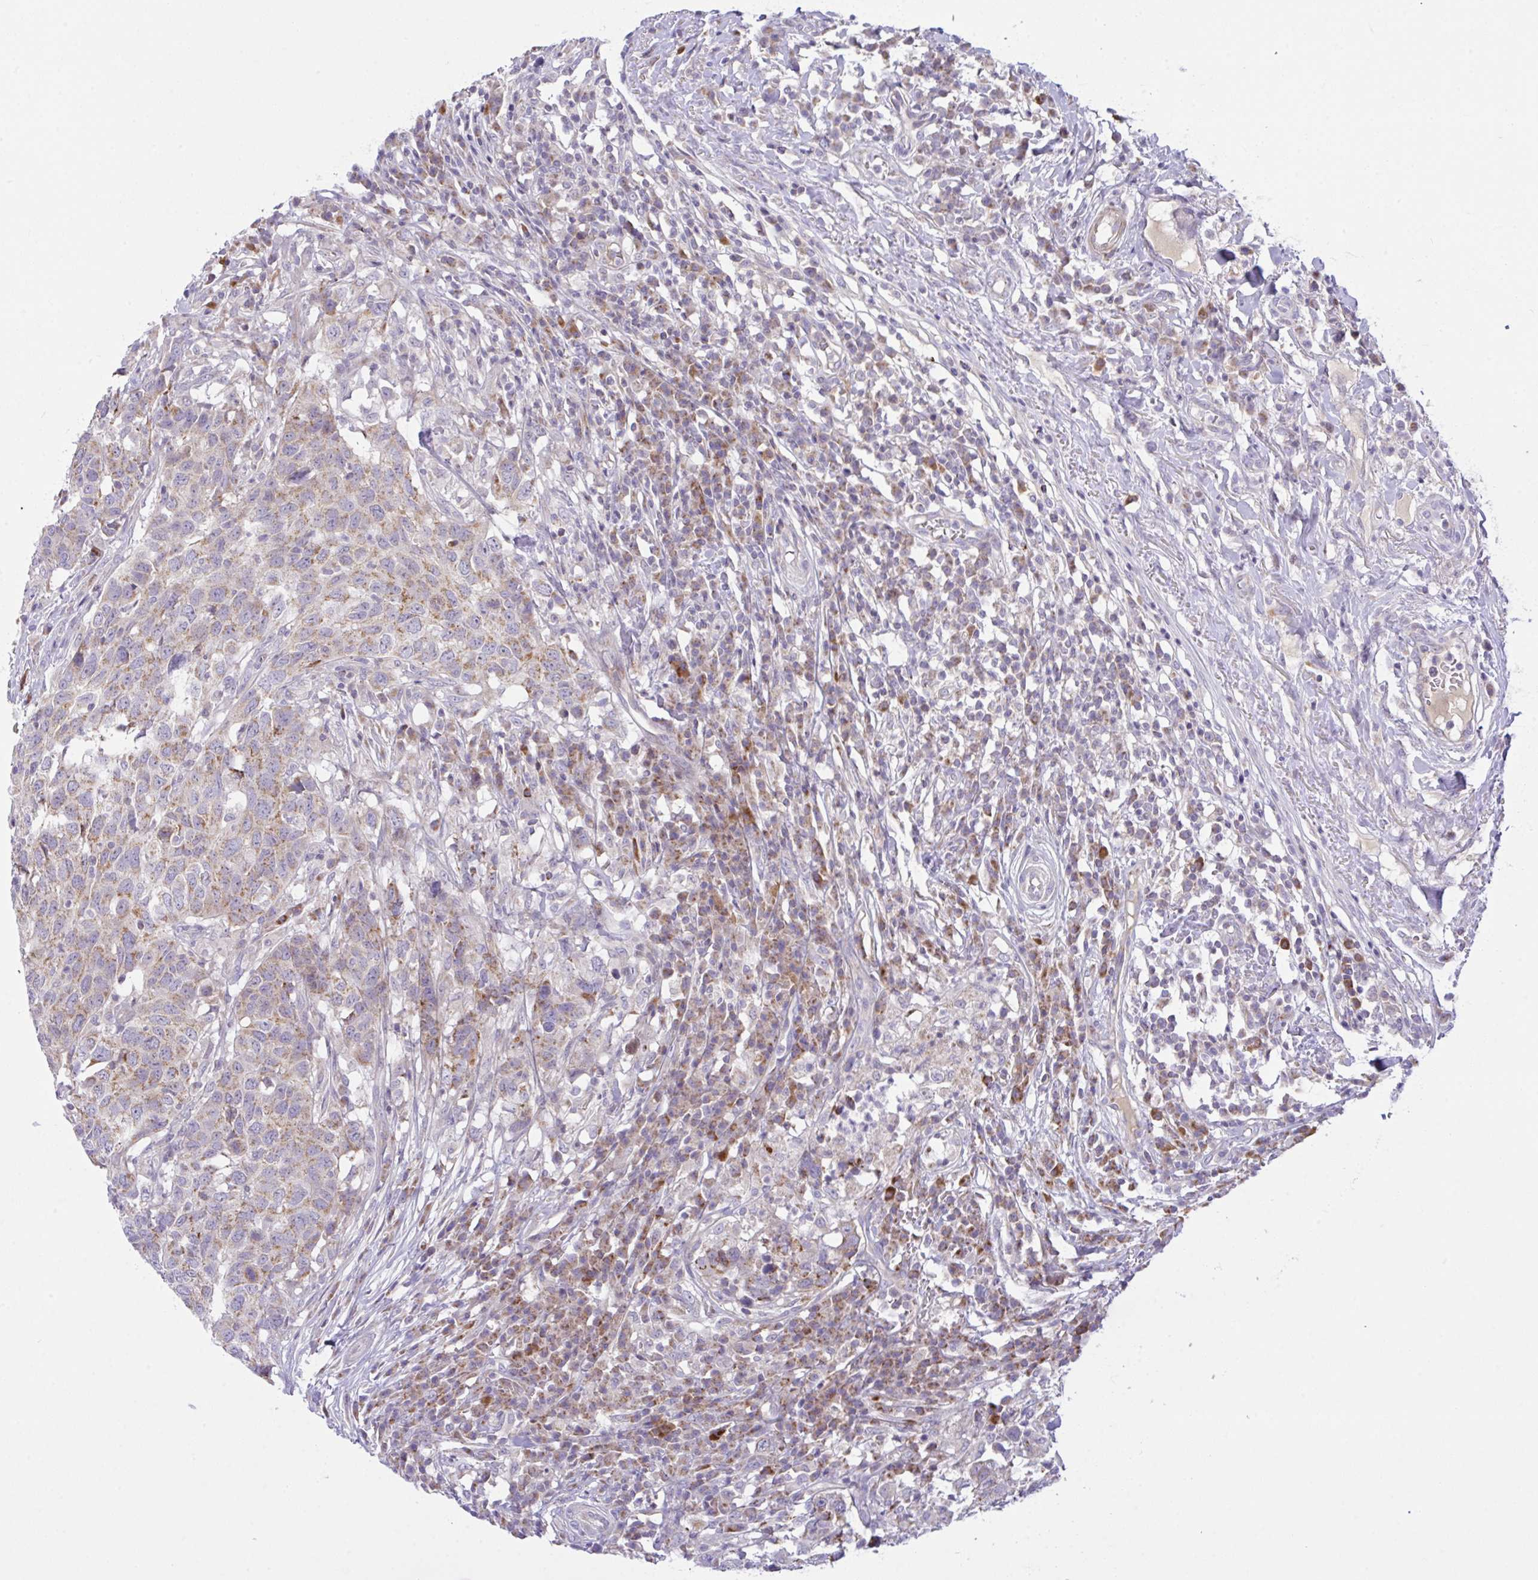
{"staining": {"intensity": "weak", "quantity": ">75%", "location": "cytoplasmic/membranous"}, "tissue": "head and neck cancer", "cell_type": "Tumor cells", "image_type": "cancer", "snomed": [{"axis": "morphology", "description": "Normal tissue, NOS"}, {"axis": "morphology", "description": "Squamous cell carcinoma, NOS"}, {"axis": "topography", "description": "Skeletal muscle"}, {"axis": "topography", "description": "Vascular tissue"}, {"axis": "topography", "description": "Peripheral nerve tissue"}, {"axis": "topography", "description": "Head-Neck"}], "caption": "An image of human squamous cell carcinoma (head and neck) stained for a protein displays weak cytoplasmic/membranous brown staining in tumor cells. (DAB IHC with brightfield microscopy, high magnification).", "gene": "CHDH", "patient": {"sex": "male", "age": 66}}